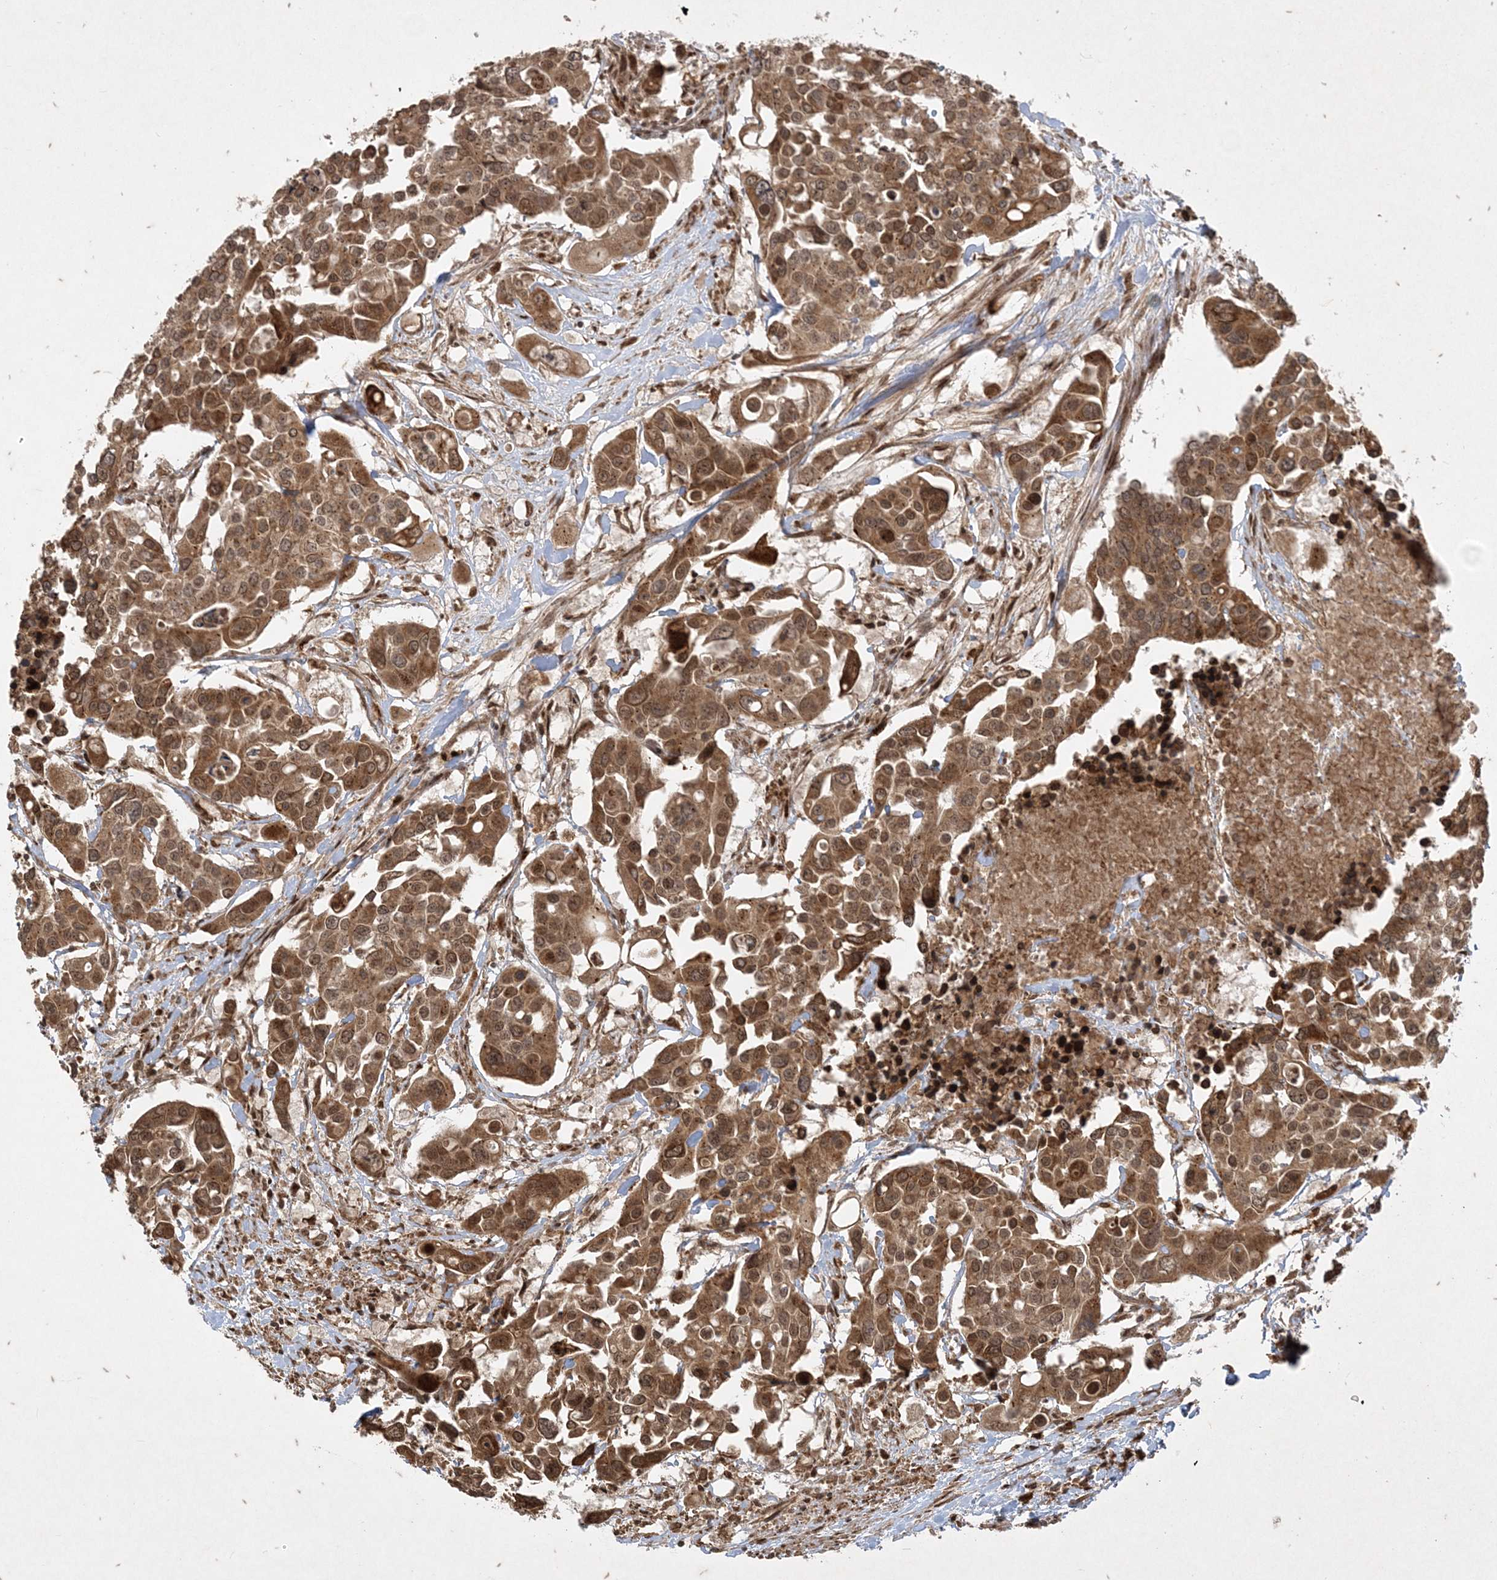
{"staining": {"intensity": "moderate", "quantity": ">75%", "location": "cytoplasmic/membranous,nuclear"}, "tissue": "colorectal cancer", "cell_type": "Tumor cells", "image_type": "cancer", "snomed": [{"axis": "morphology", "description": "Adenocarcinoma, NOS"}, {"axis": "topography", "description": "Colon"}], "caption": "Tumor cells reveal moderate cytoplasmic/membranous and nuclear staining in about >75% of cells in colorectal cancer (adenocarcinoma).", "gene": "RRAS", "patient": {"sex": "male", "age": 77}}